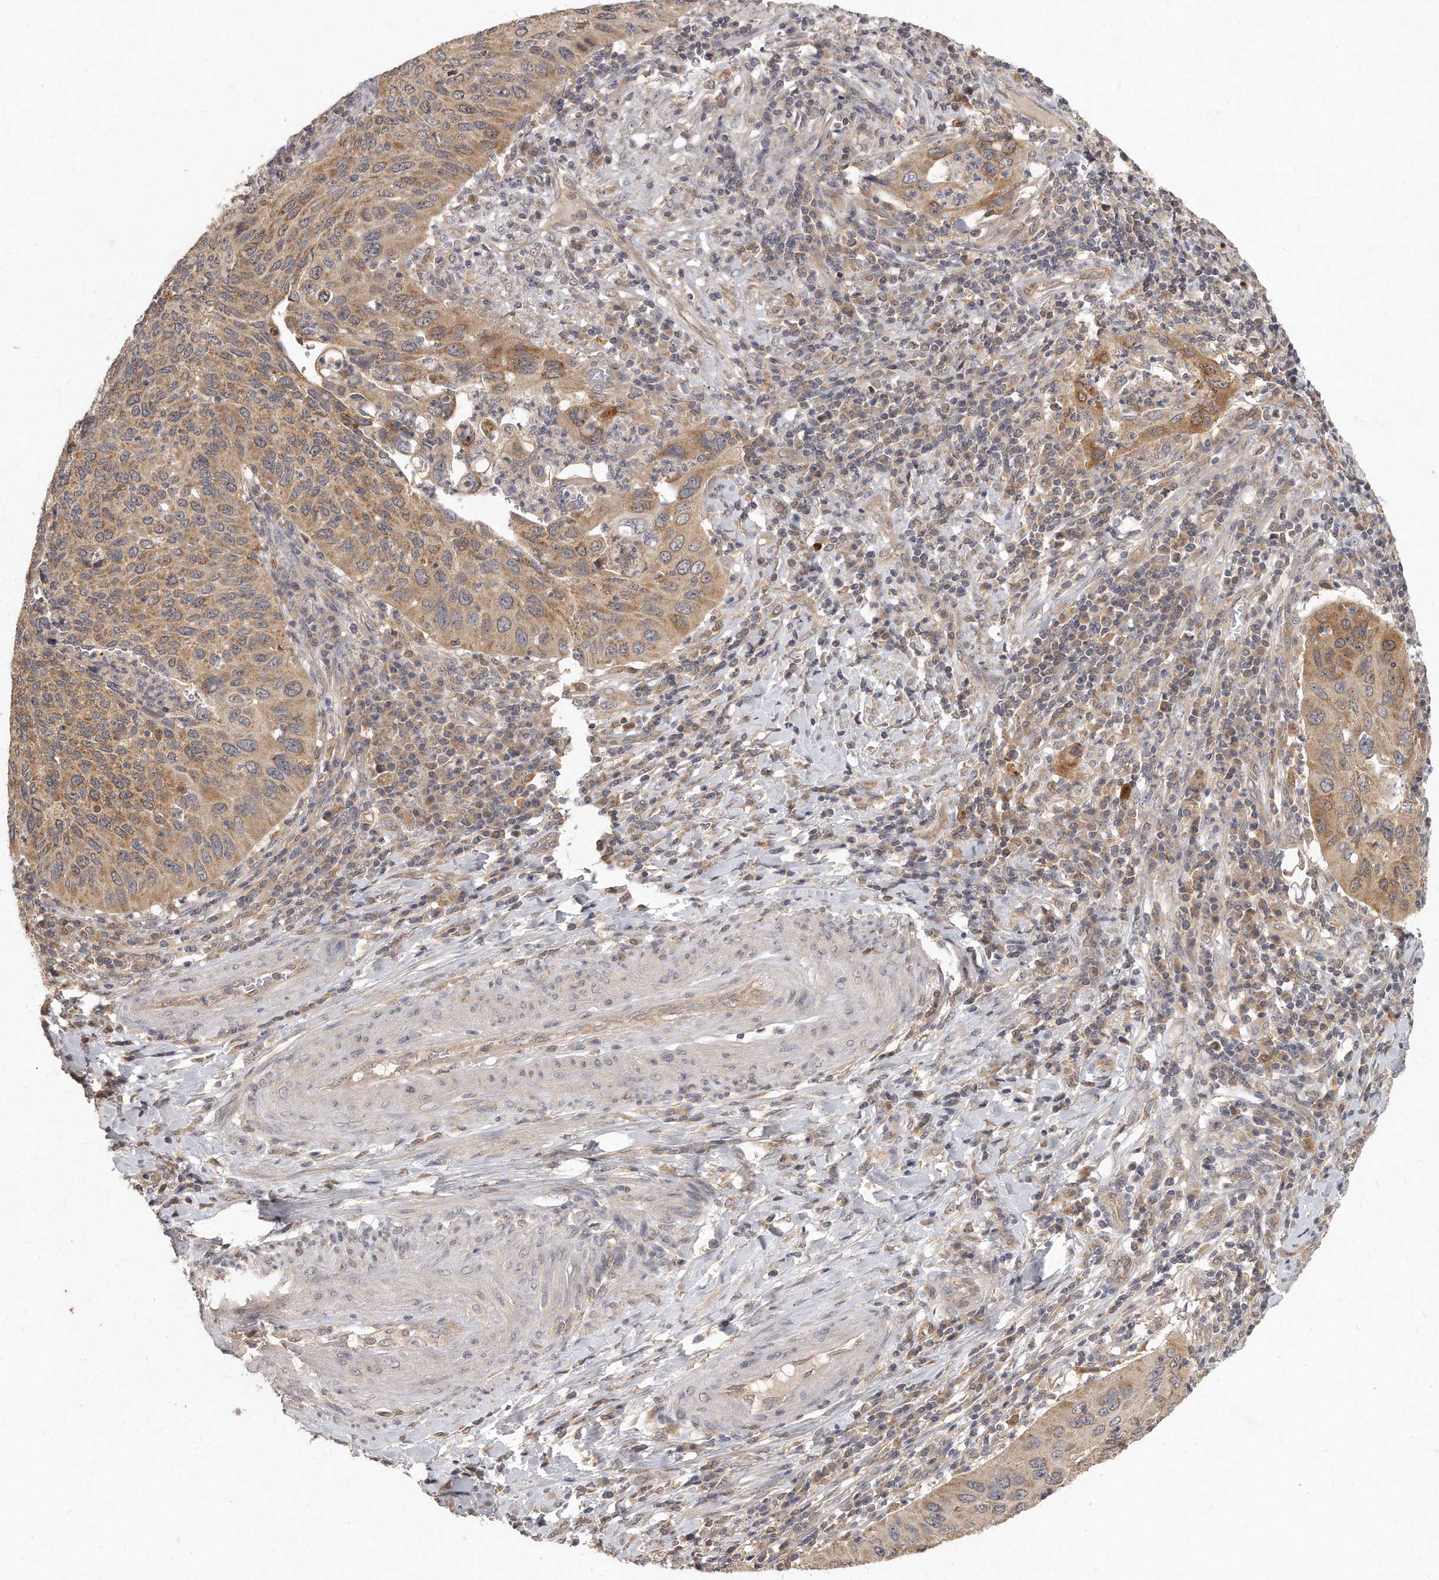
{"staining": {"intensity": "moderate", "quantity": ">75%", "location": "cytoplasmic/membranous"}, "tissue": "cervical cancer", "cell_type": "Tumor cells", "image_type": "cancer", "snomed": [{"axis": "morphology", "description": "Squamous cell carcinoma, NOS"}, {"axis": "topography", "description": "Cervix"}], "caption": "DAB (3,3'-diaminobenzidine) immunohistochemical staining of human squamous cell carcinoma (cervical) displays moderate cytoplasmic/membranous protein staining in approximately >75% of tumor cells.", "gene": "LGALS8", "patient": {"sex": "female", "age": 38}}